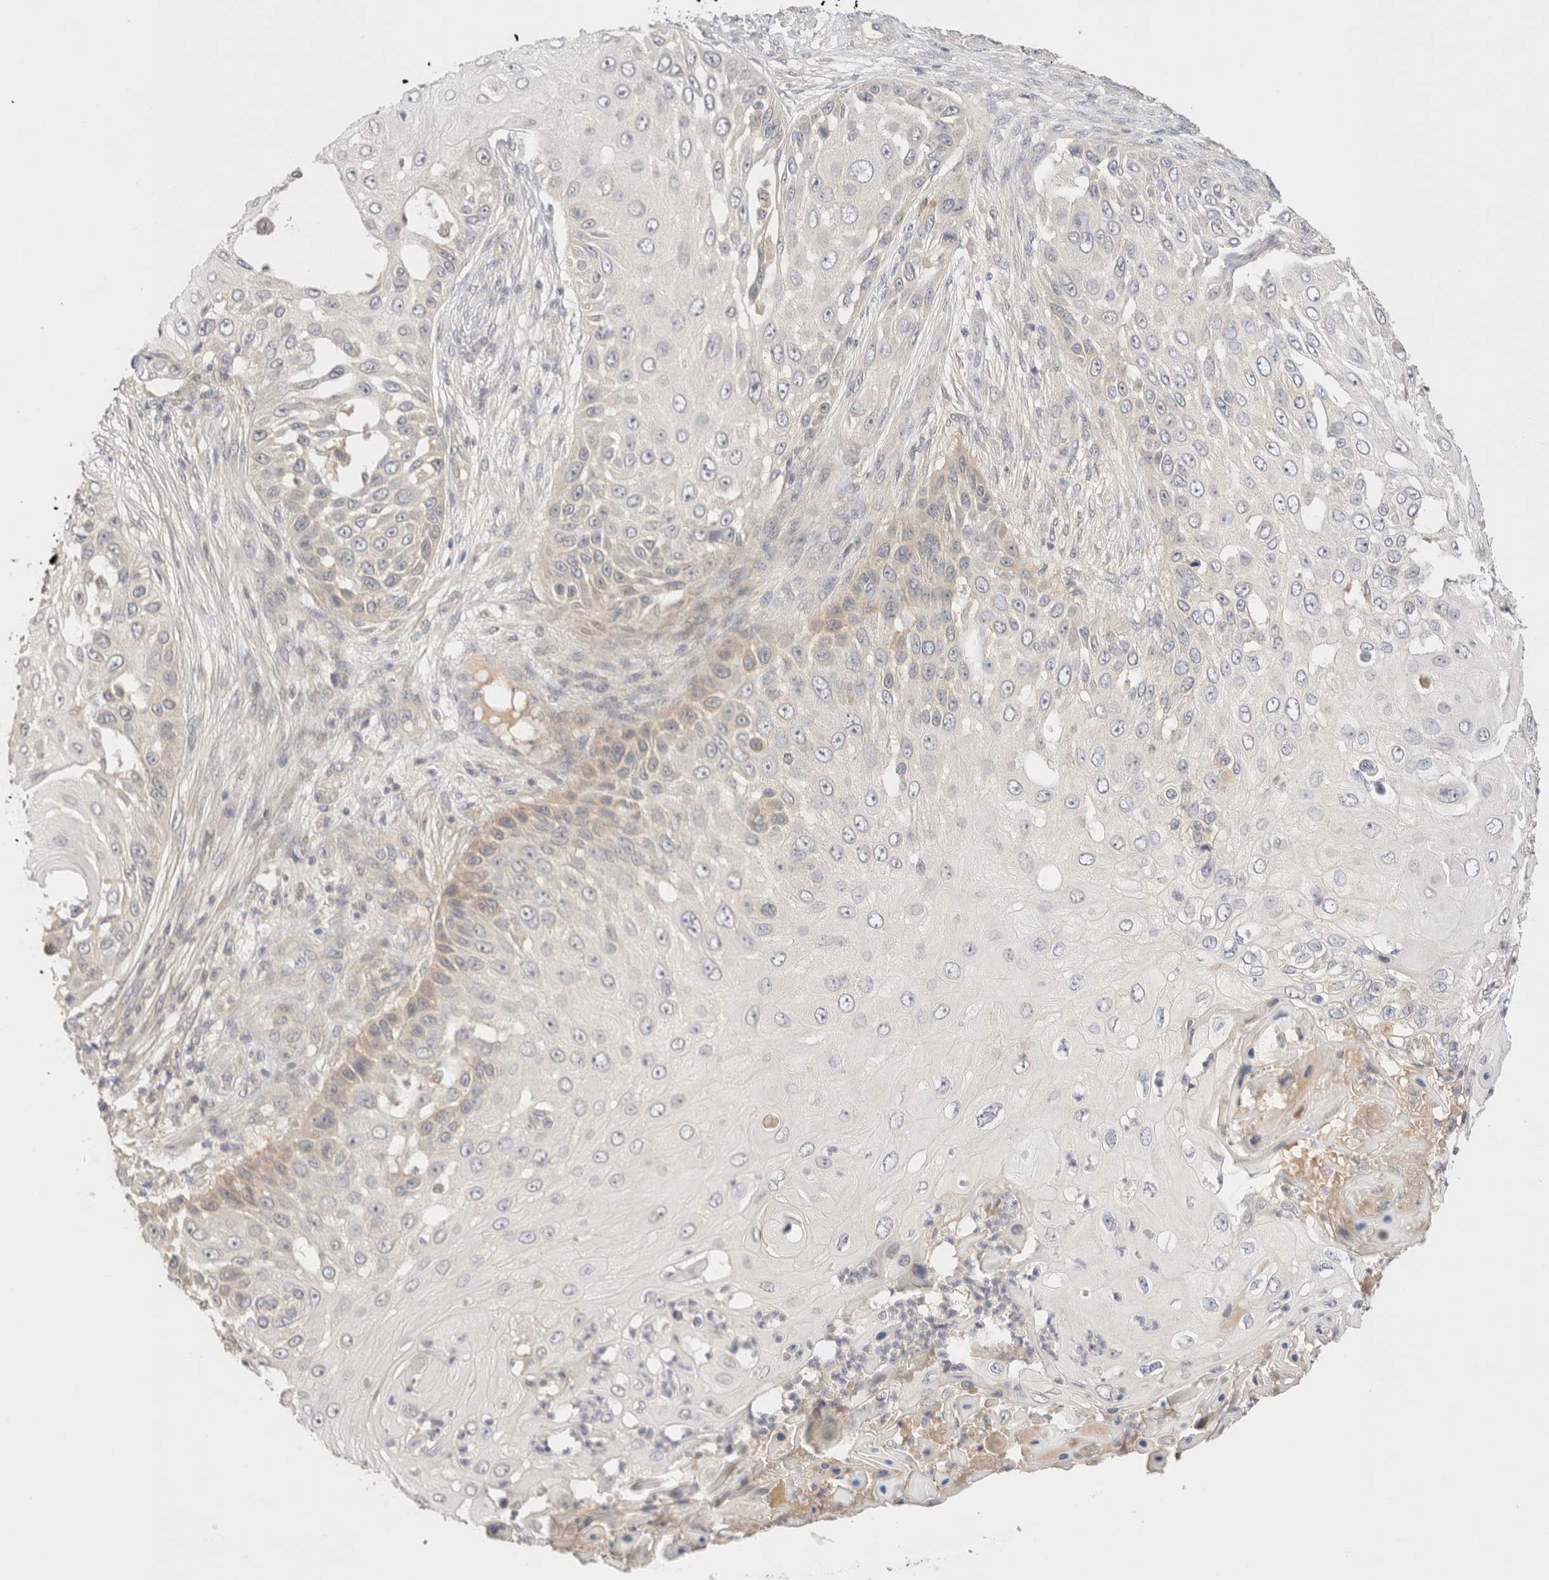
{"staining": {"intensity": "weak", "quantity": "<25%", "location": "cytoplasmic/membranous"}, "tissue": "skin cancer", "cell_type": "Tumor cells", "image_type": "cancer", "snomed": [{"axis": "morphology", "description": "Squamous cell carcinoma, NOS"}, {"axis": "topography", "description": "Skin"}], "caption": "Immunohistochemical staining of human skin cancer displays no significant staining in tumor cells.", "gene": "SARM1", "patient": {"sex": "female", "age": 44}}